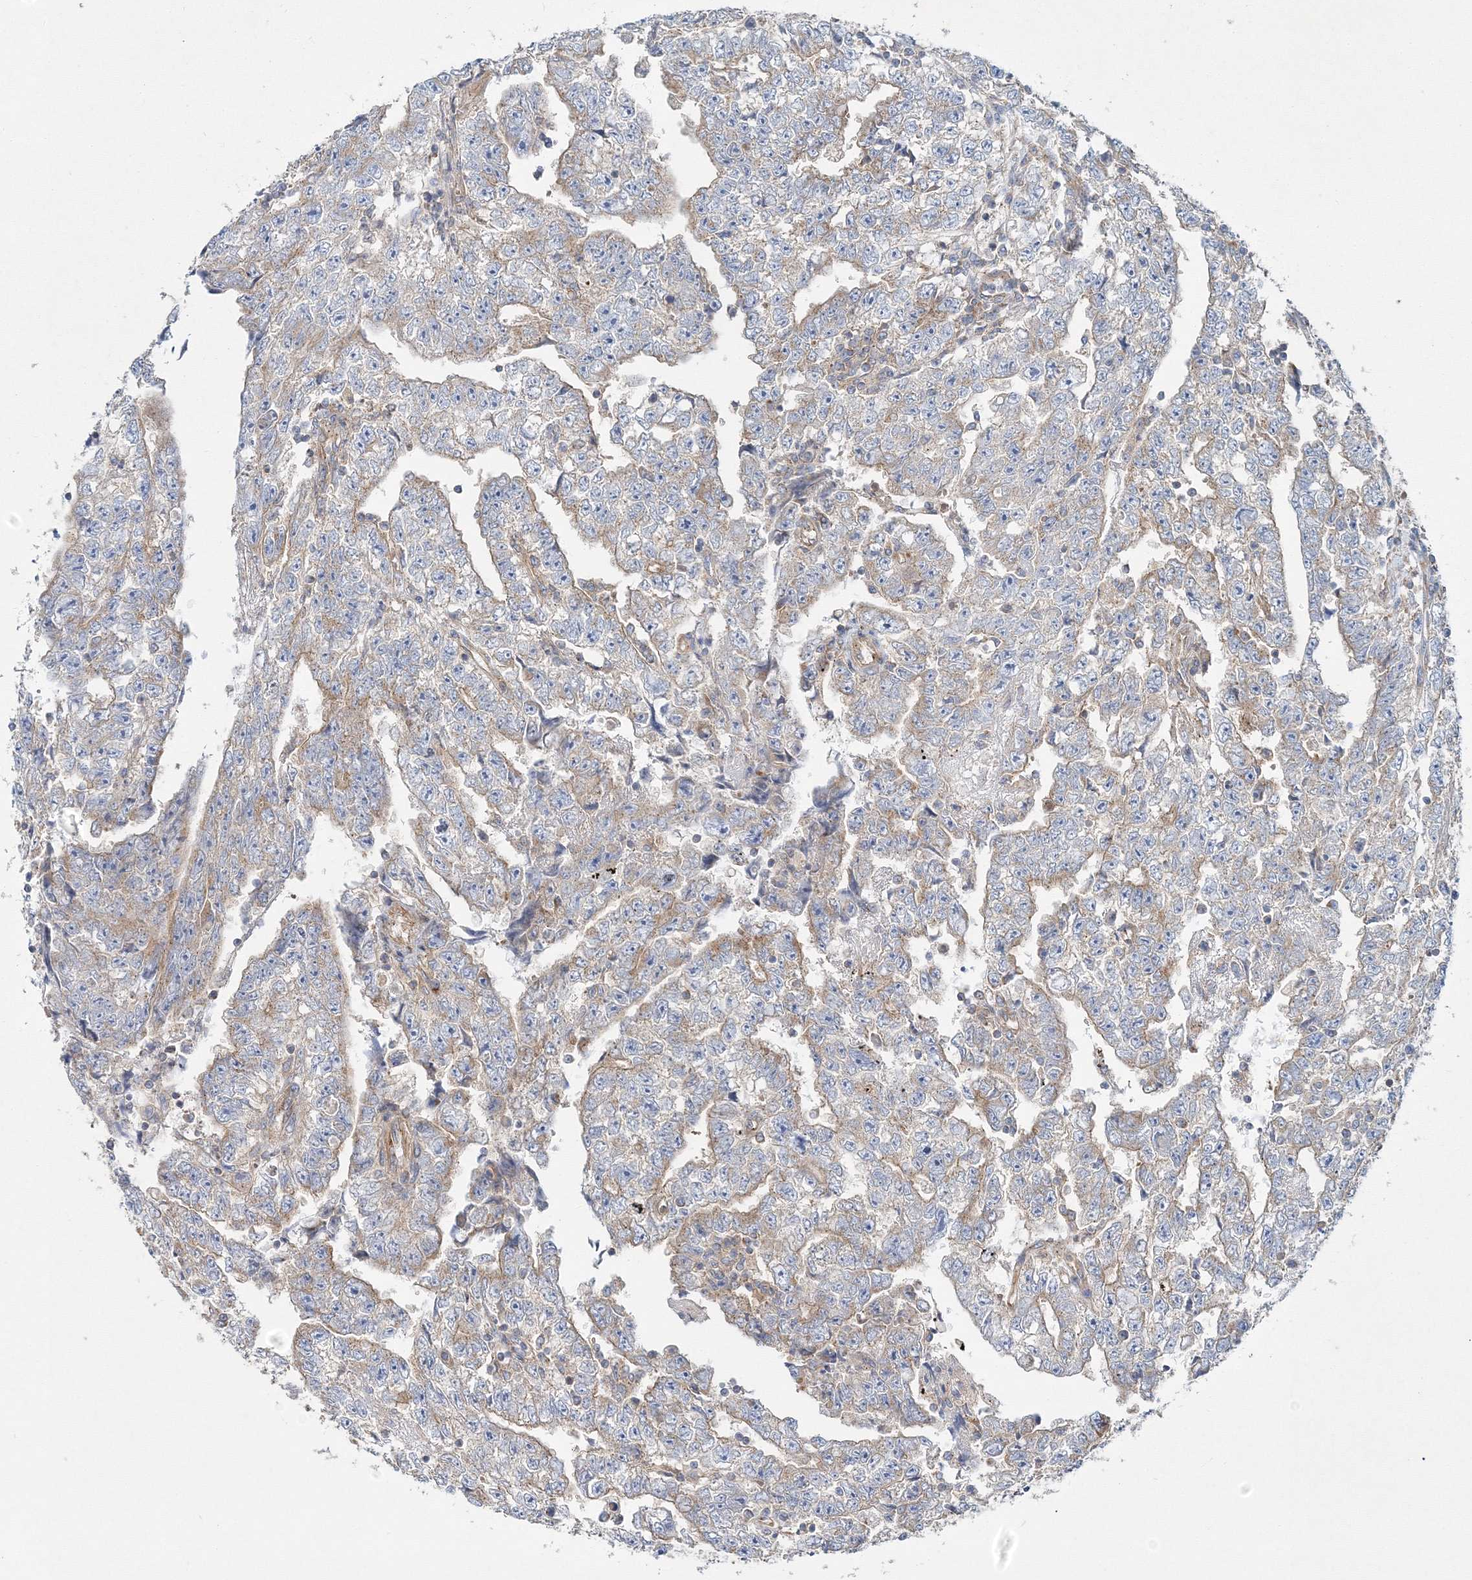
{"staining": {"intensity": "weak", "quantity": "25%-75%", "location": "cytoplasmic/membranous"}, "tissue": "testis cancer", "cell_type": "Tumor cells", "image_type": "cancer", "snomed": [{"axis": "morphology", "description": "Carcinoma, Embryonal, NOS"}, {"axis": "topography", "description": "Testis"}], "caption": "Immunohistochemical staining of human testis cancer (embryonal carcinoma) exhibits low levels of weak cytoplasmic/membranous expression in approximately 25%-75% of tumor cells.", "gene": "SEC23IP", "patient": {"sex": "male", "age": 25}}